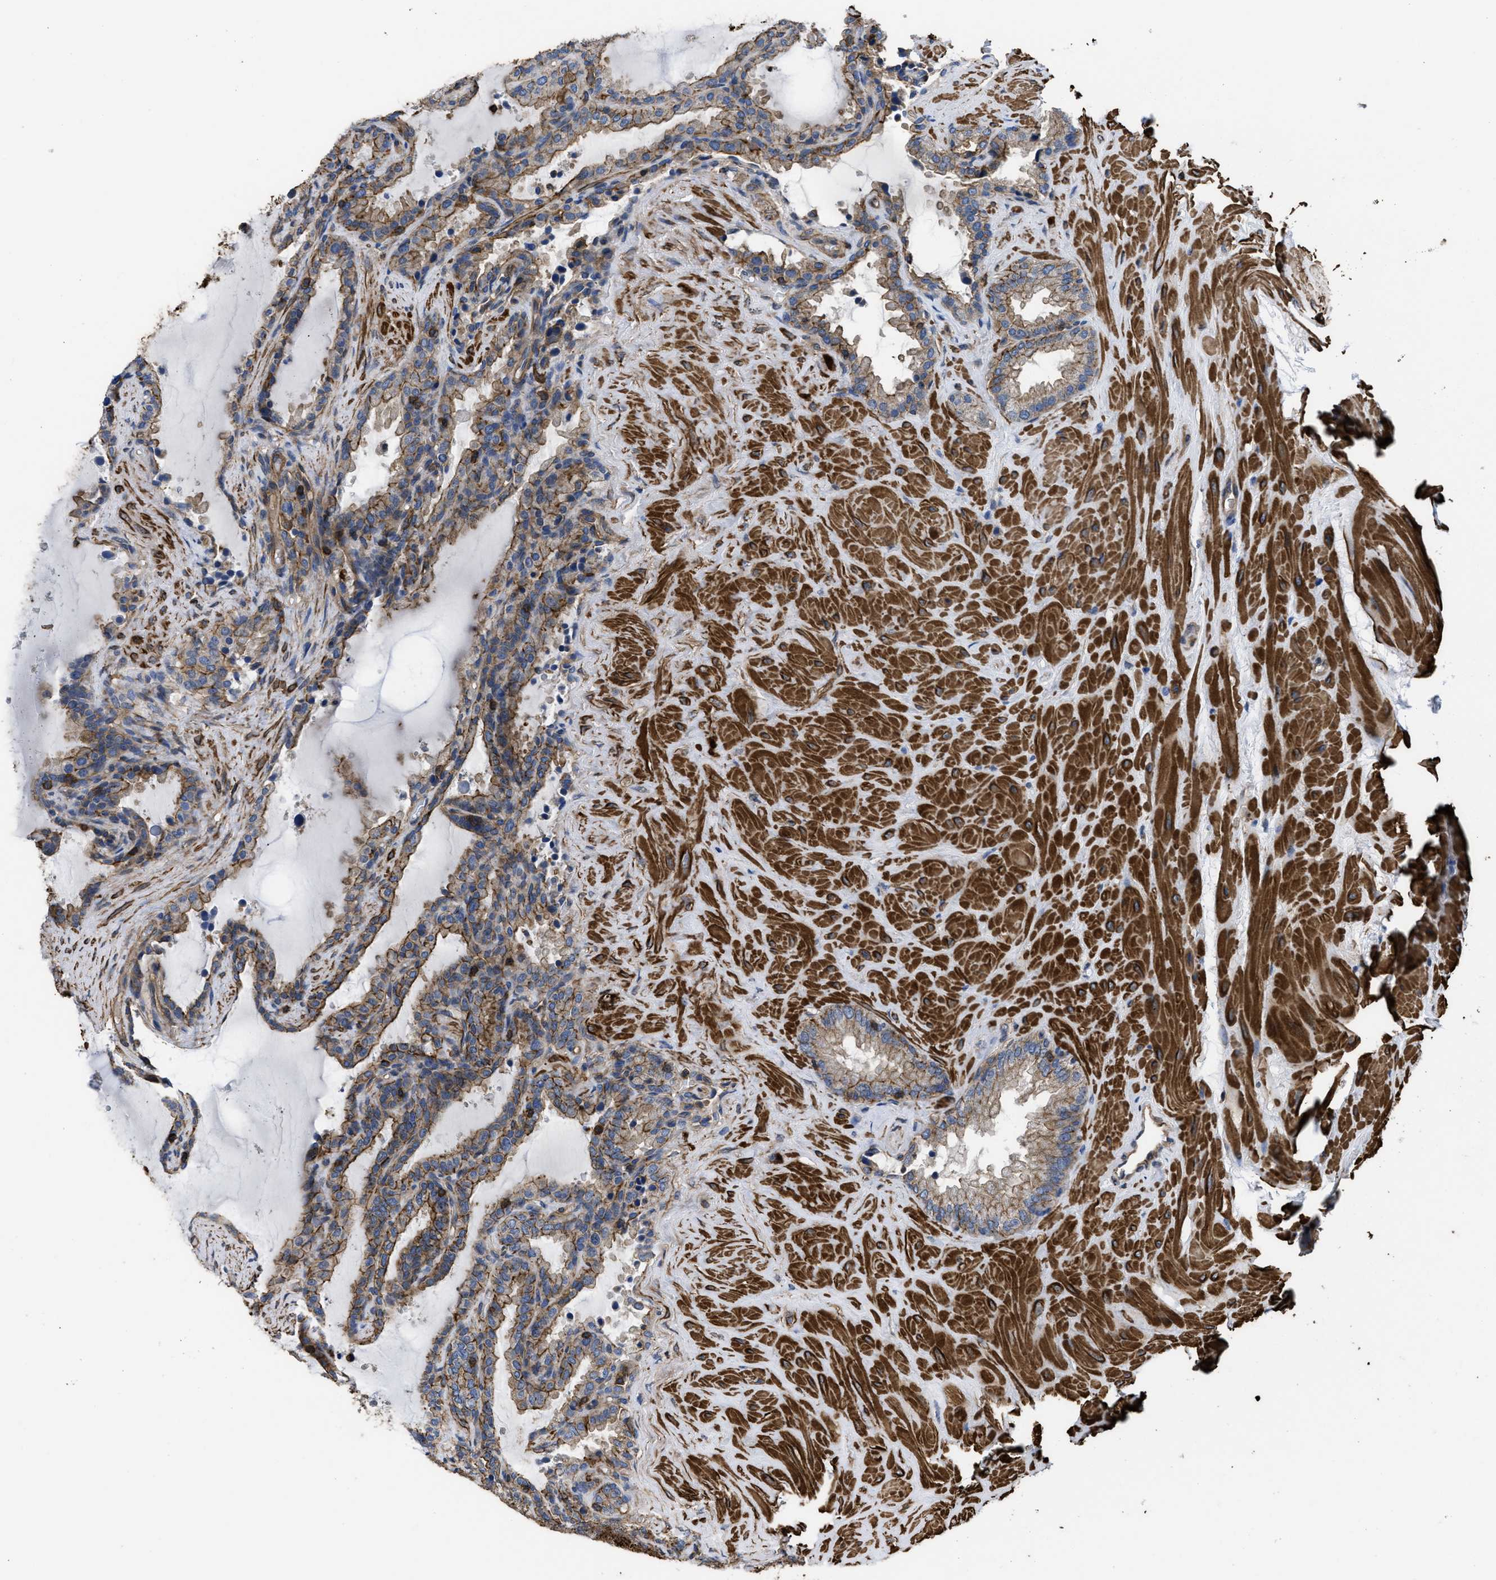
{"staining": {"intensity": "moderate", "quantity": ">75%", "location": "cytoplasmic/membranous"}, "tissue": "seminal vesicle", "cell_type": "Glandular cells", "image_type": "normal", "snomed": [{"axis": "morphology", "description": "Normal tissue, NOS"}, {"axis": "topography", "description": "Seminal veicle"}], "caption": "A high-resolution image shows IHC staining of unremarkable seminal vesicle, which reveals moderate cytoplasmic/membranous expression in approximately >75% of glandular cells.", "gene": "SCUBE2", "patient": {"sex": "male", "age": 46}}